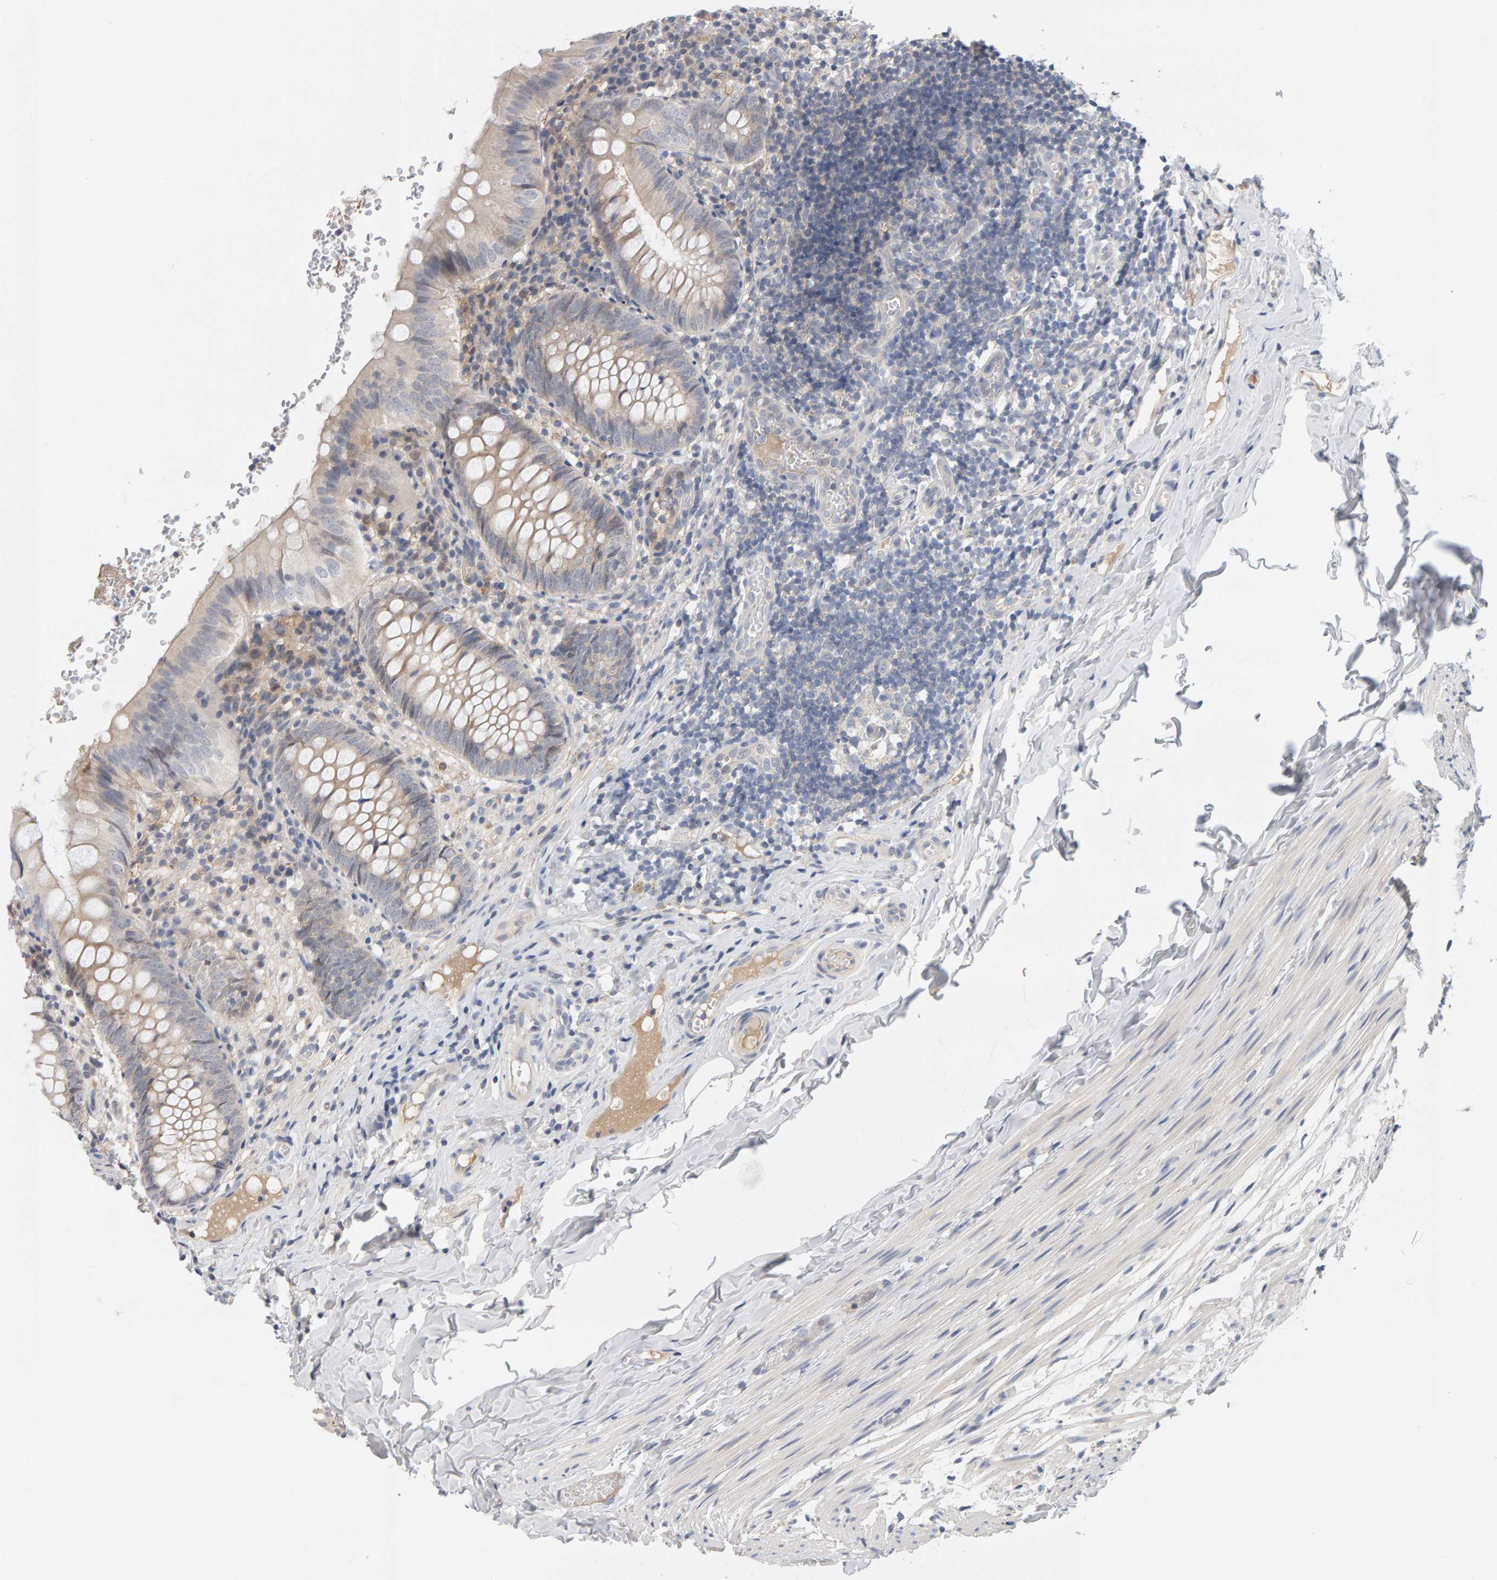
{"staining": {"intensity": "negative", "quantity": "none", "location": "none"}, "tissue": "appendix", "cell_type": "Glandular cells", "image_type": "normal", "snomed": [{"axis": "morphology", "description": "Normal tissue, NOS"}, {"axis": "topography", "description": "Appendix"}], "caption": "Normal appendix was stained to show a protein in brown. There is no significant staining in glandular cells. (Brightfield microscopy of DAB immunohistochemistry (IHC) at high magnification).", "gene": "GFUS", "patient": {"sex": "male", "age": 8}}